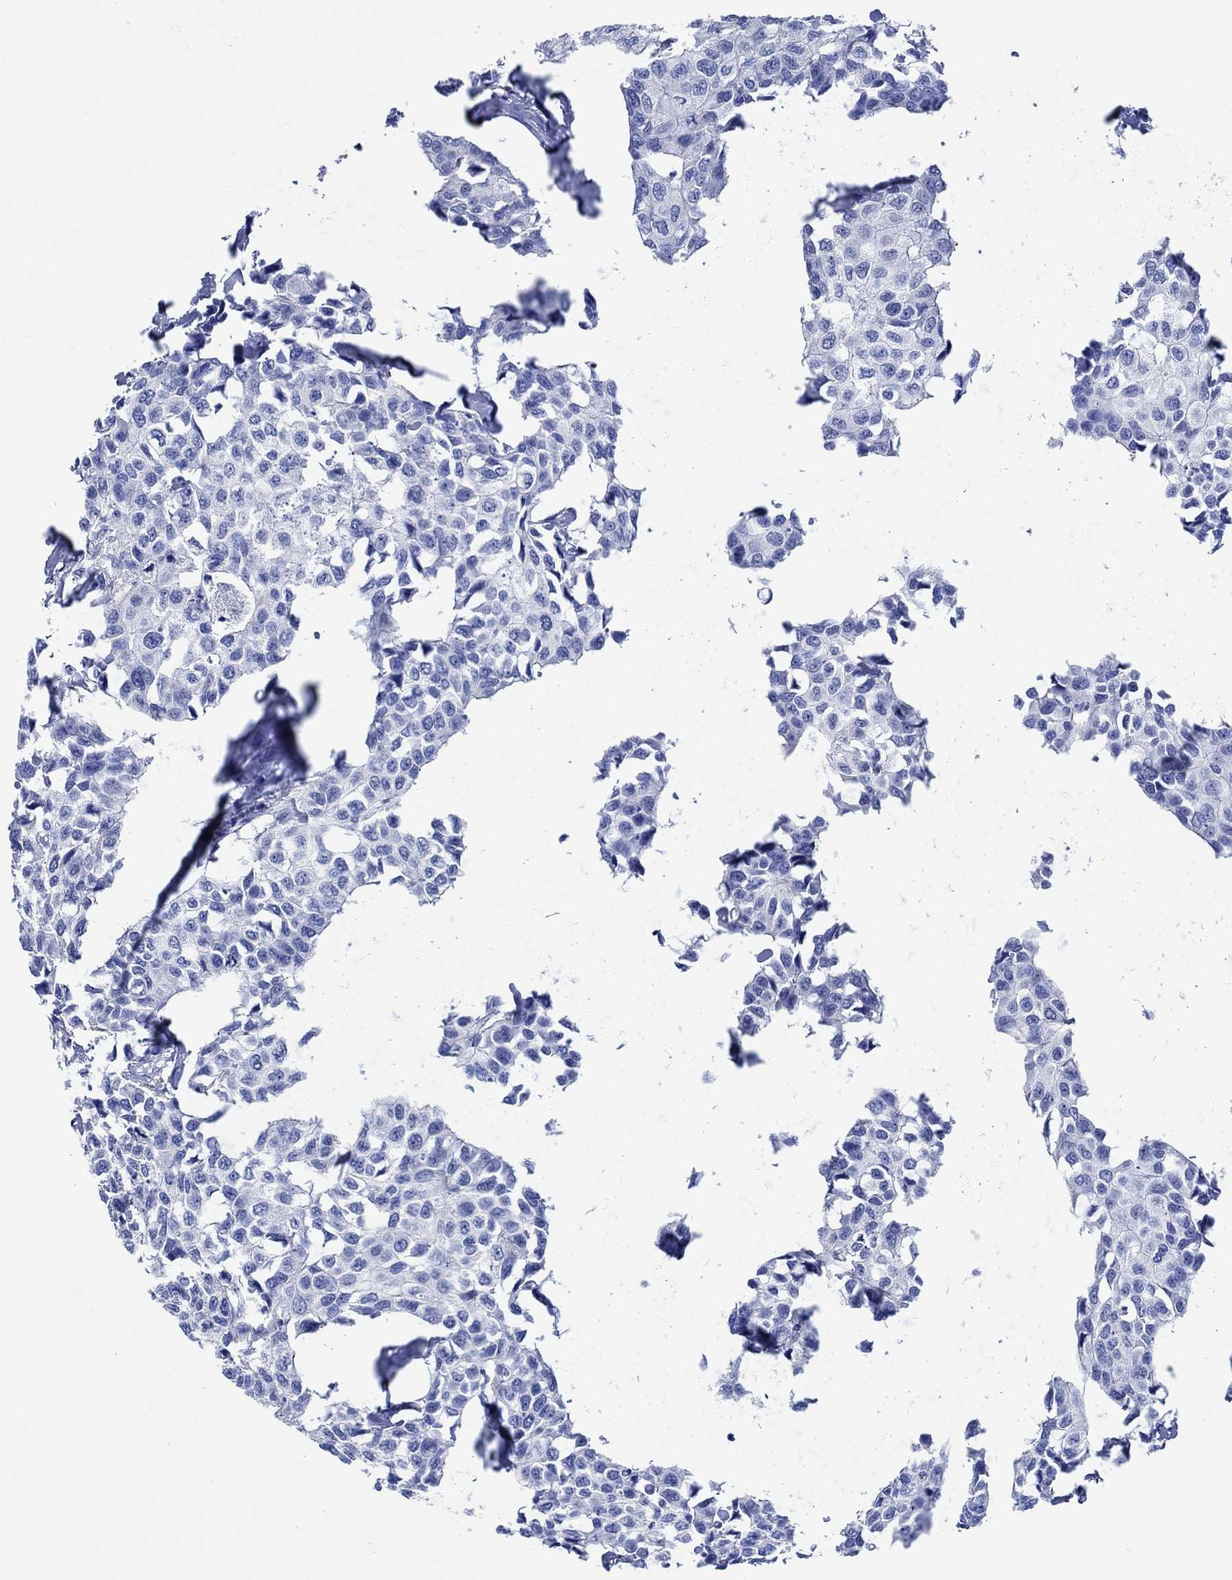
{"staining": {"intensity": "negative", "quantity": "none", "location": "none"}, "tissue": "breast cancer", "cell_type": "Tumor cells", "image_type": "cancer", "snomed": [{"axis": "morphology", "description": "Duct carcinoma"}, {"axis": "topography", "description": "Breast"}], "caption": "Immunohistochemical staining of human breast intraductal carcinoma reveals no significant staining in tumor cells. Brightfield microscopy of immunohistochemistry (IHC) stained with DAB (3,3'-diaminobenzidine) (brown) and hematoxylin (blue), captured at high magnification.", "gene": "CPNE6", "patient": {"sex": "female", "age": 80}}